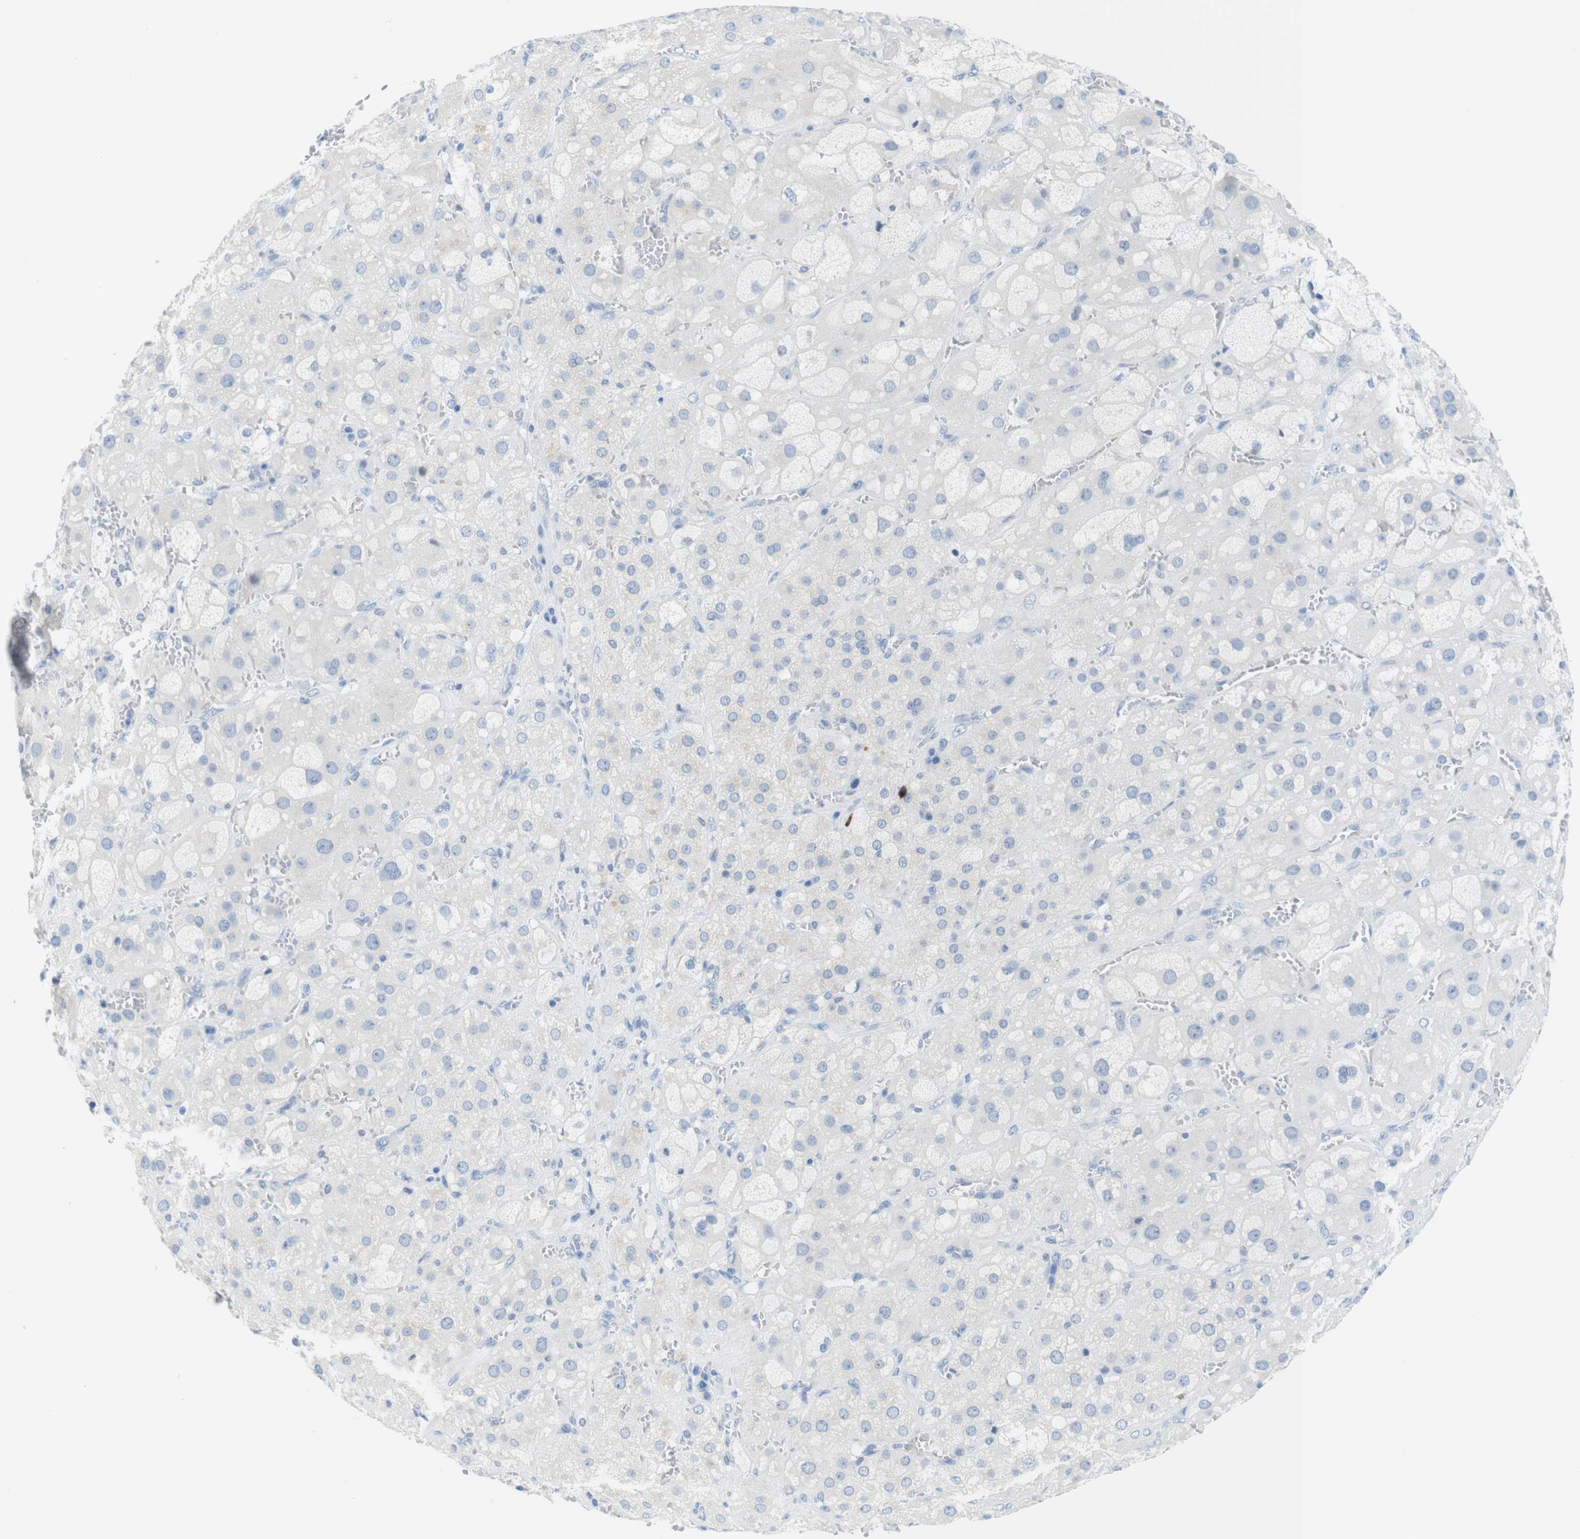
{"staining": {"intensity": "negative", "quantity": "none", "location": "none"}, "tissue": "adrenal gland", "cell_type": "Glandular cells", "image_type": "normal", "snomed": [{"axis": "morphology", "description": "Normal tissue, NOS"}, {"axis": "topography", "description": "Adrenal gland"}], "caption": "Adrenal gland stained for a protein using IHC shows no staining glandular cells.", "gene": "OPN1SW", "patient": {"sex": "female", "age": 47}}